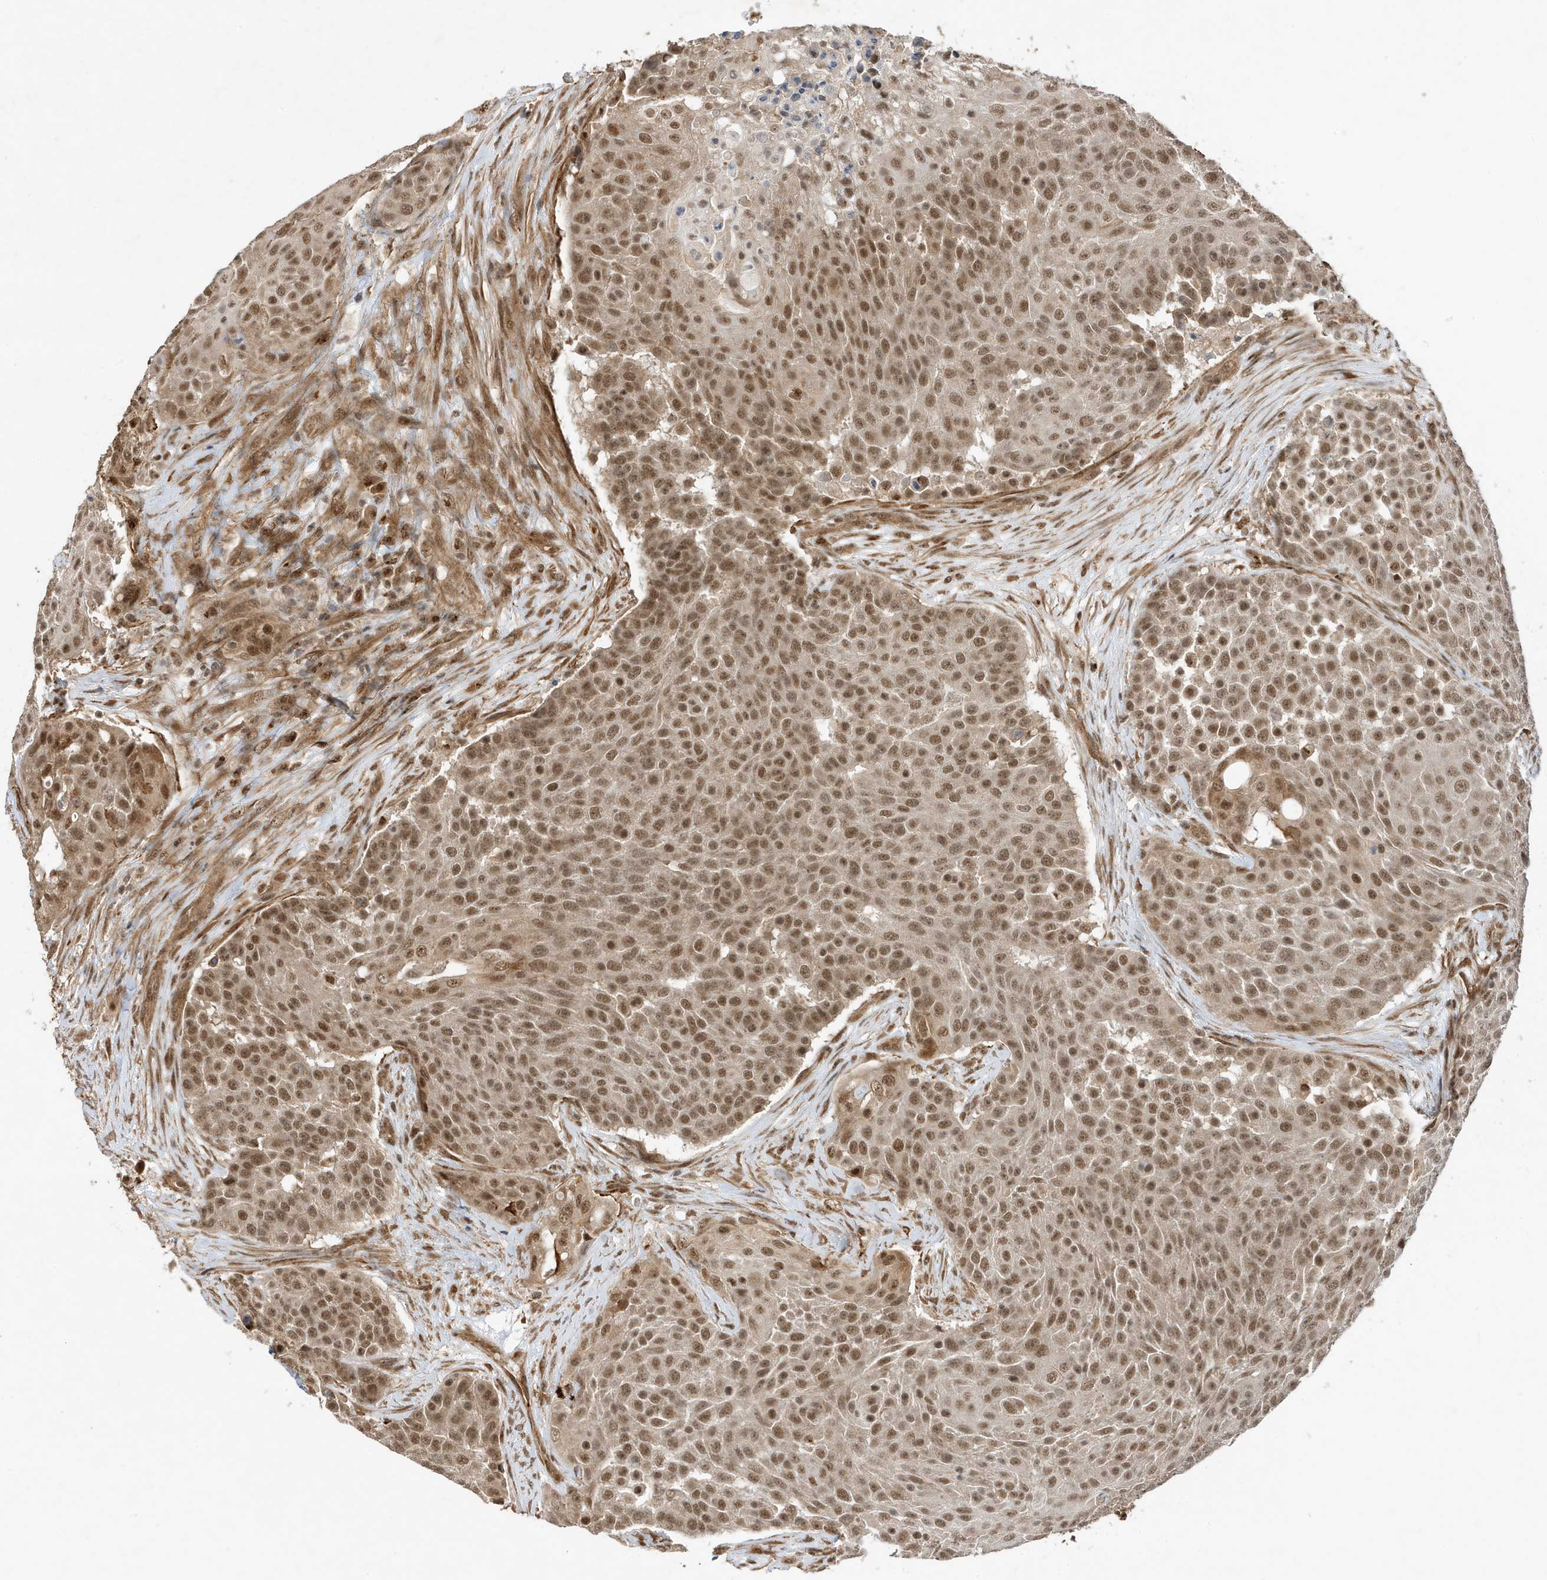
{"staining": {"intensity": "moderate", "quantity": ">75%", "location": "nuclear"}, "tissue": "urothelial cancer", "cell_type": "Tumor cells", "image_type": "cancer", "snomed": [{"axis": "morphology", "description": "Urothelial carcinoma, High grade"}, {"axis": "topography", "description": "Urinary bladder"}], "caption": "Moderate nuclear positivity is present in approximately >75% of tumor cells in urothelial carcinoma (high-grade).", "gene": "MAST3", "patient": {"sex": "female", "age": 63}}